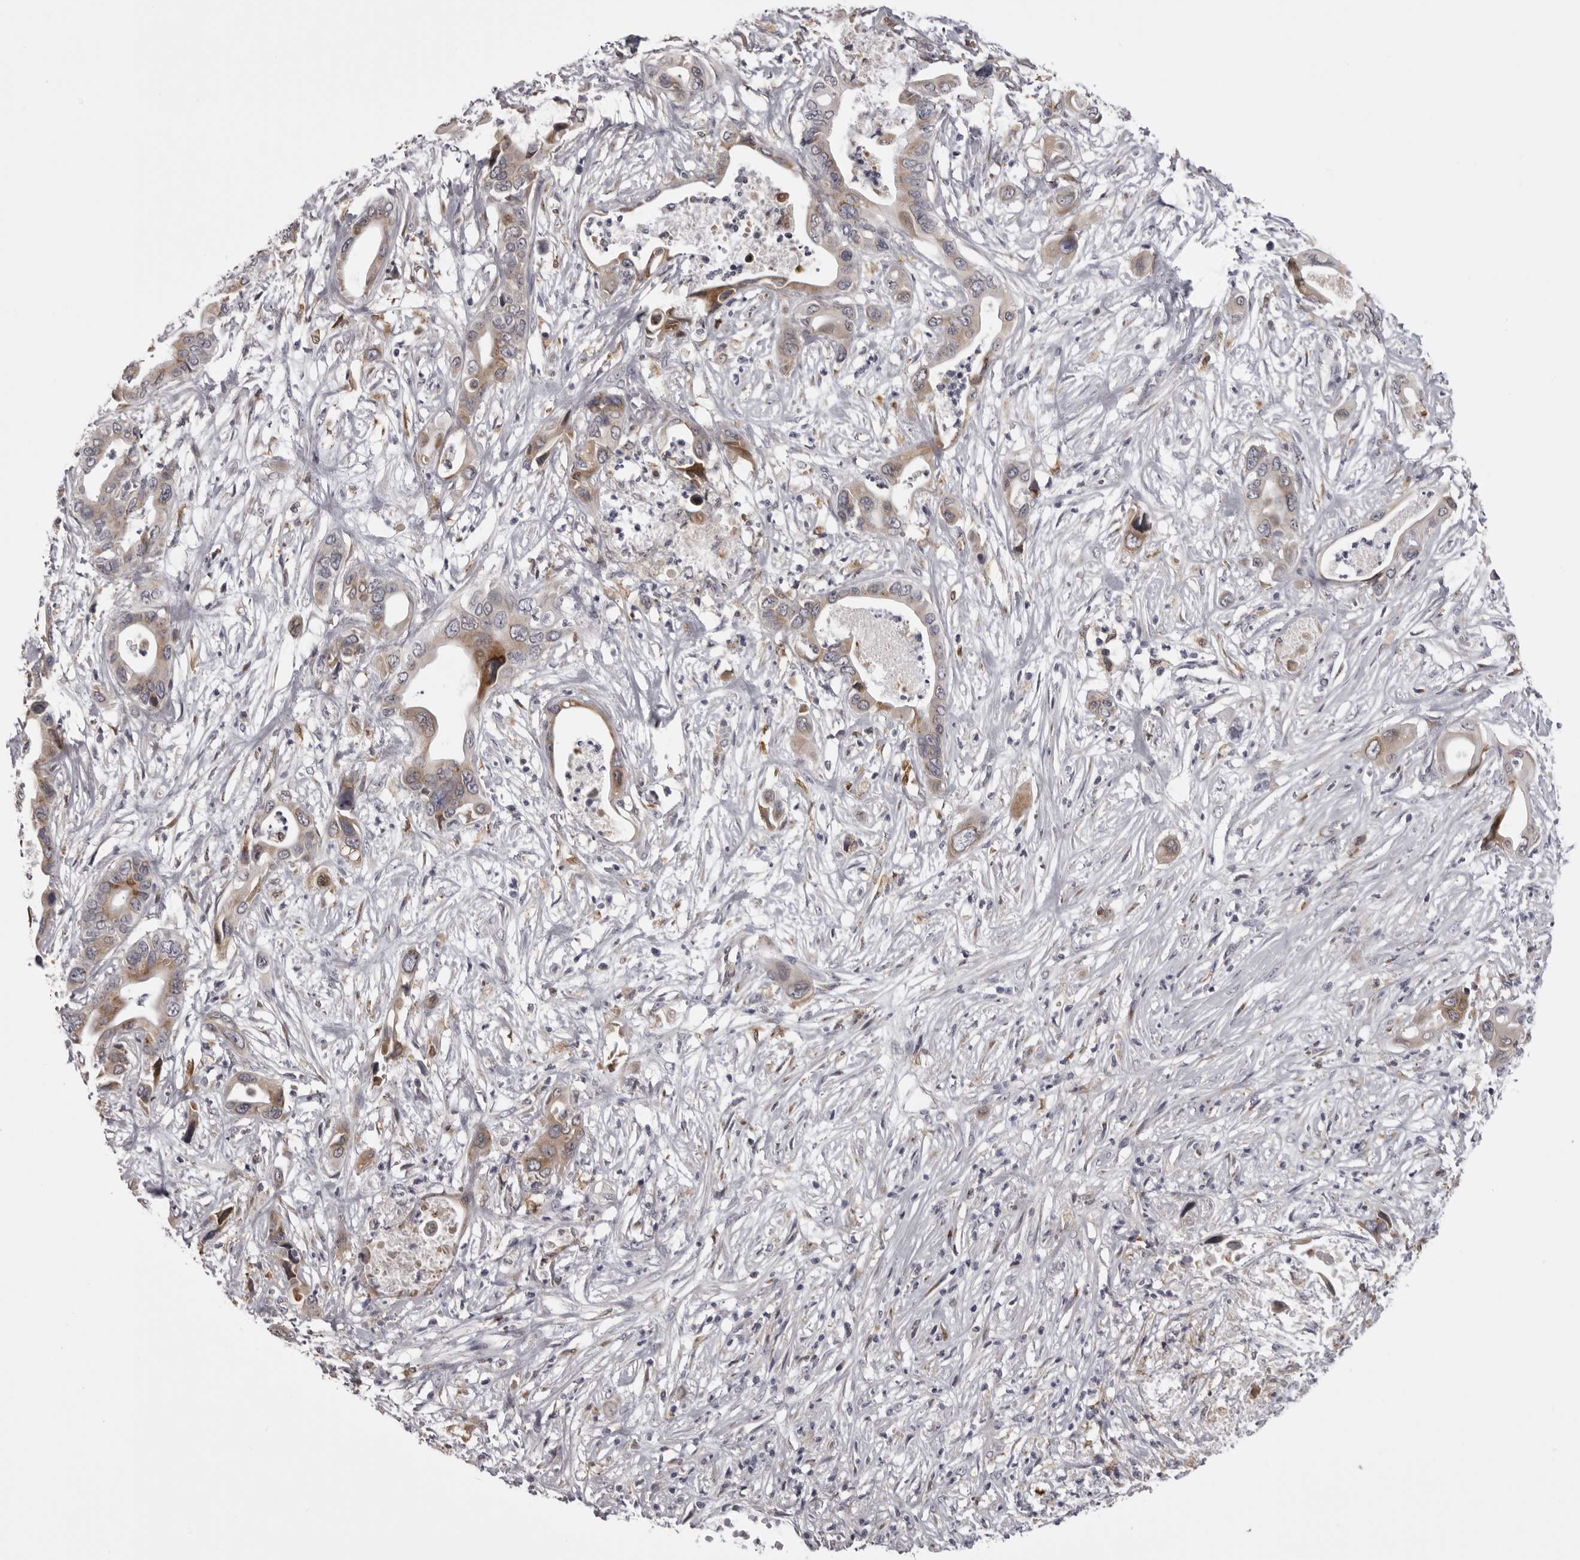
{"staining": {"intensity": "moderate", "quantity": ">75%", "location": "cytoplasmic/membranous"}, "tissue": "pancreatic cancer", "cell_type": "Tumor cells", "image_type": "cancer", "snomed": [{"axis": "morphology", "description": "Adenocarcinoma, NOS"}, {"axis": "topography", "description": "Pancreas"}], "caption": "Human pancreatic cancer stained with a protein marker reveals moderate staining in tumor cells.", "gene": "NCEH1", "patient": {"sex": "male", "age": 66}}